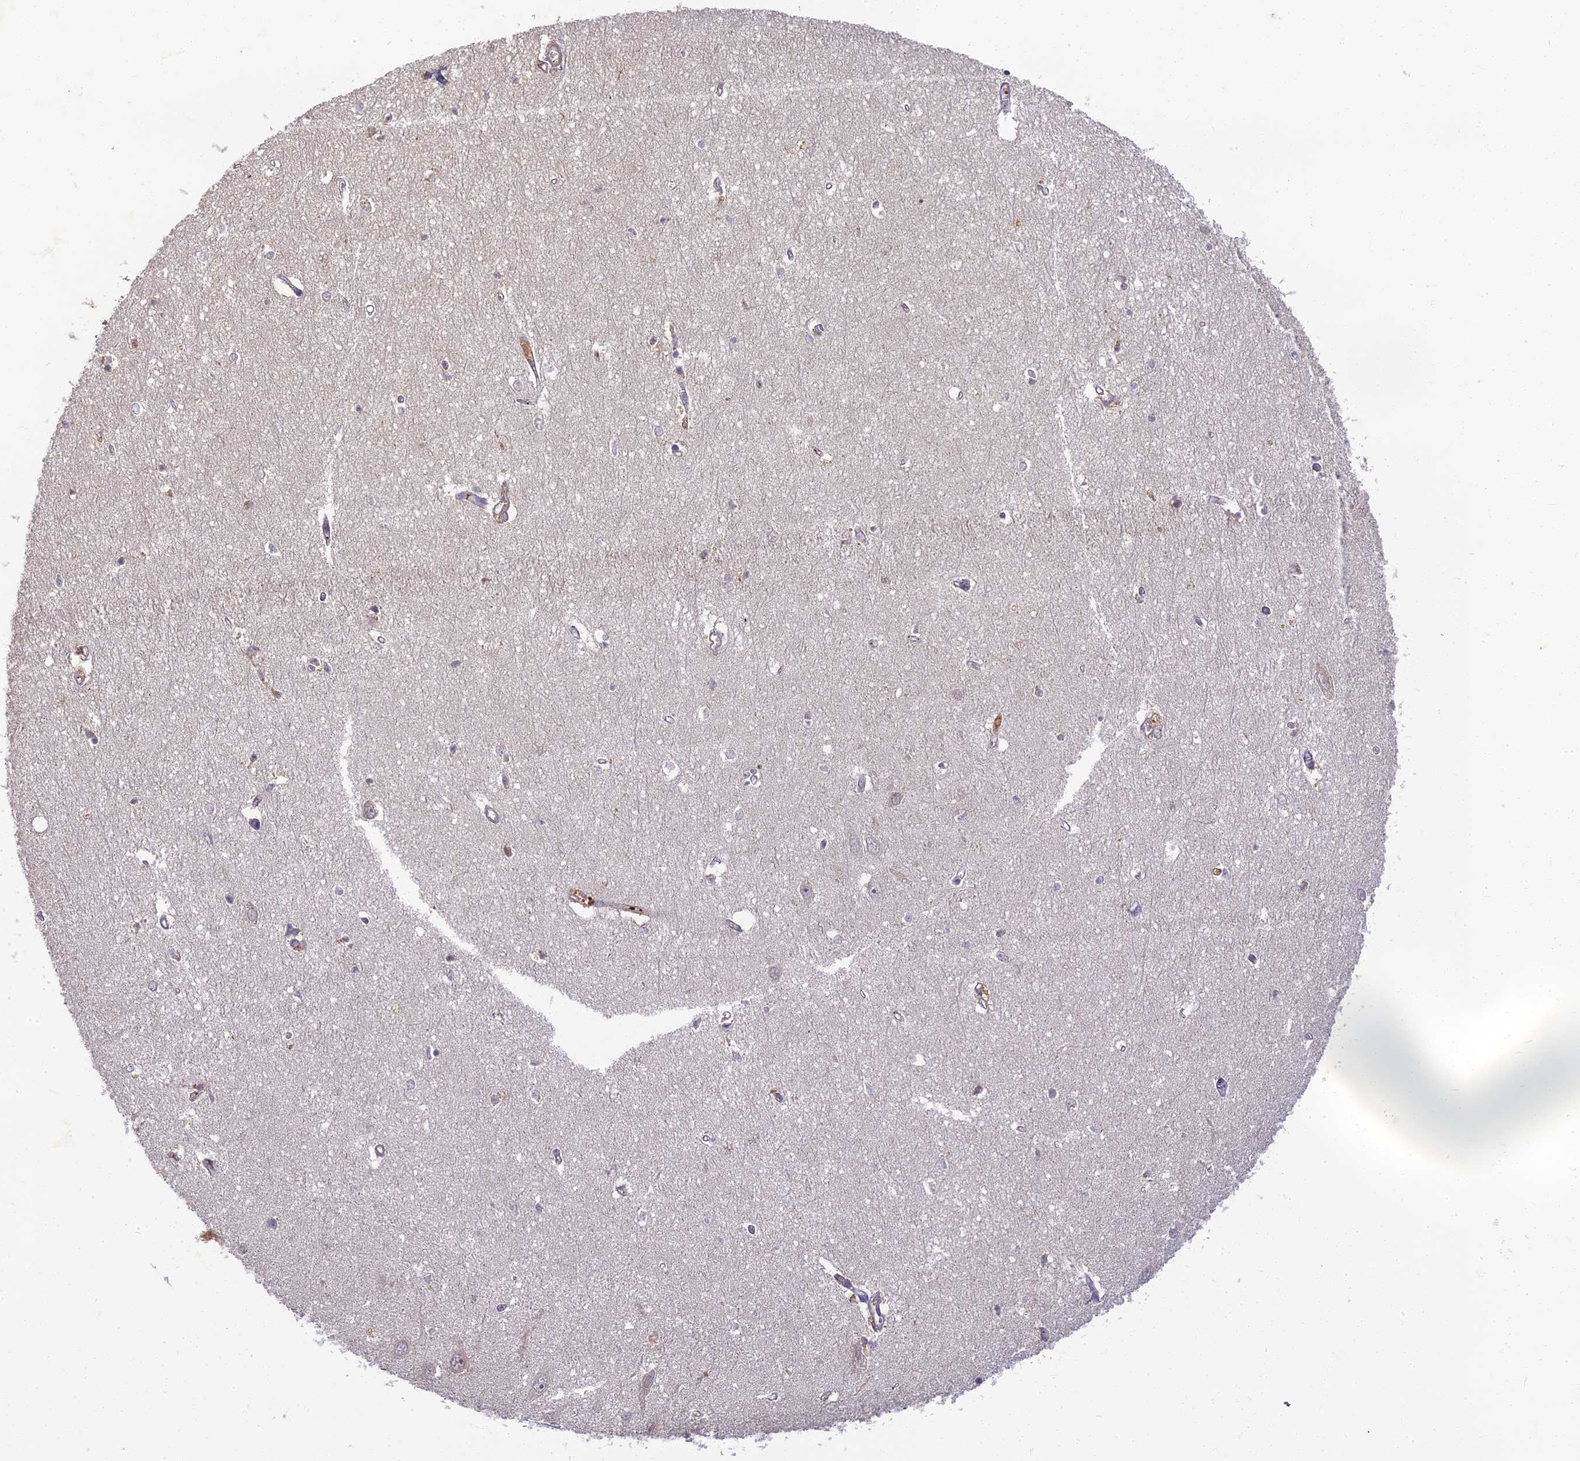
{"staining": {"intensity": "weak", "quantity": "<25%", "location": "cytoplasmic/membranous"}, "tissue": "hippocampus", "cell_type": "Glial cells", "image_type": "normal", "snomed": [{"axis": "morphology", "description": "Normal tissue, NOS"}, {"axis": "topography", "description": "Hippocampus"}], "caption": "This is a histopathology image of IHC staining of unremarkable hippocampus, which shows no expression in glial cells.", "gene": "RGL3", "patient": {"sex": "female", "age": 64}}